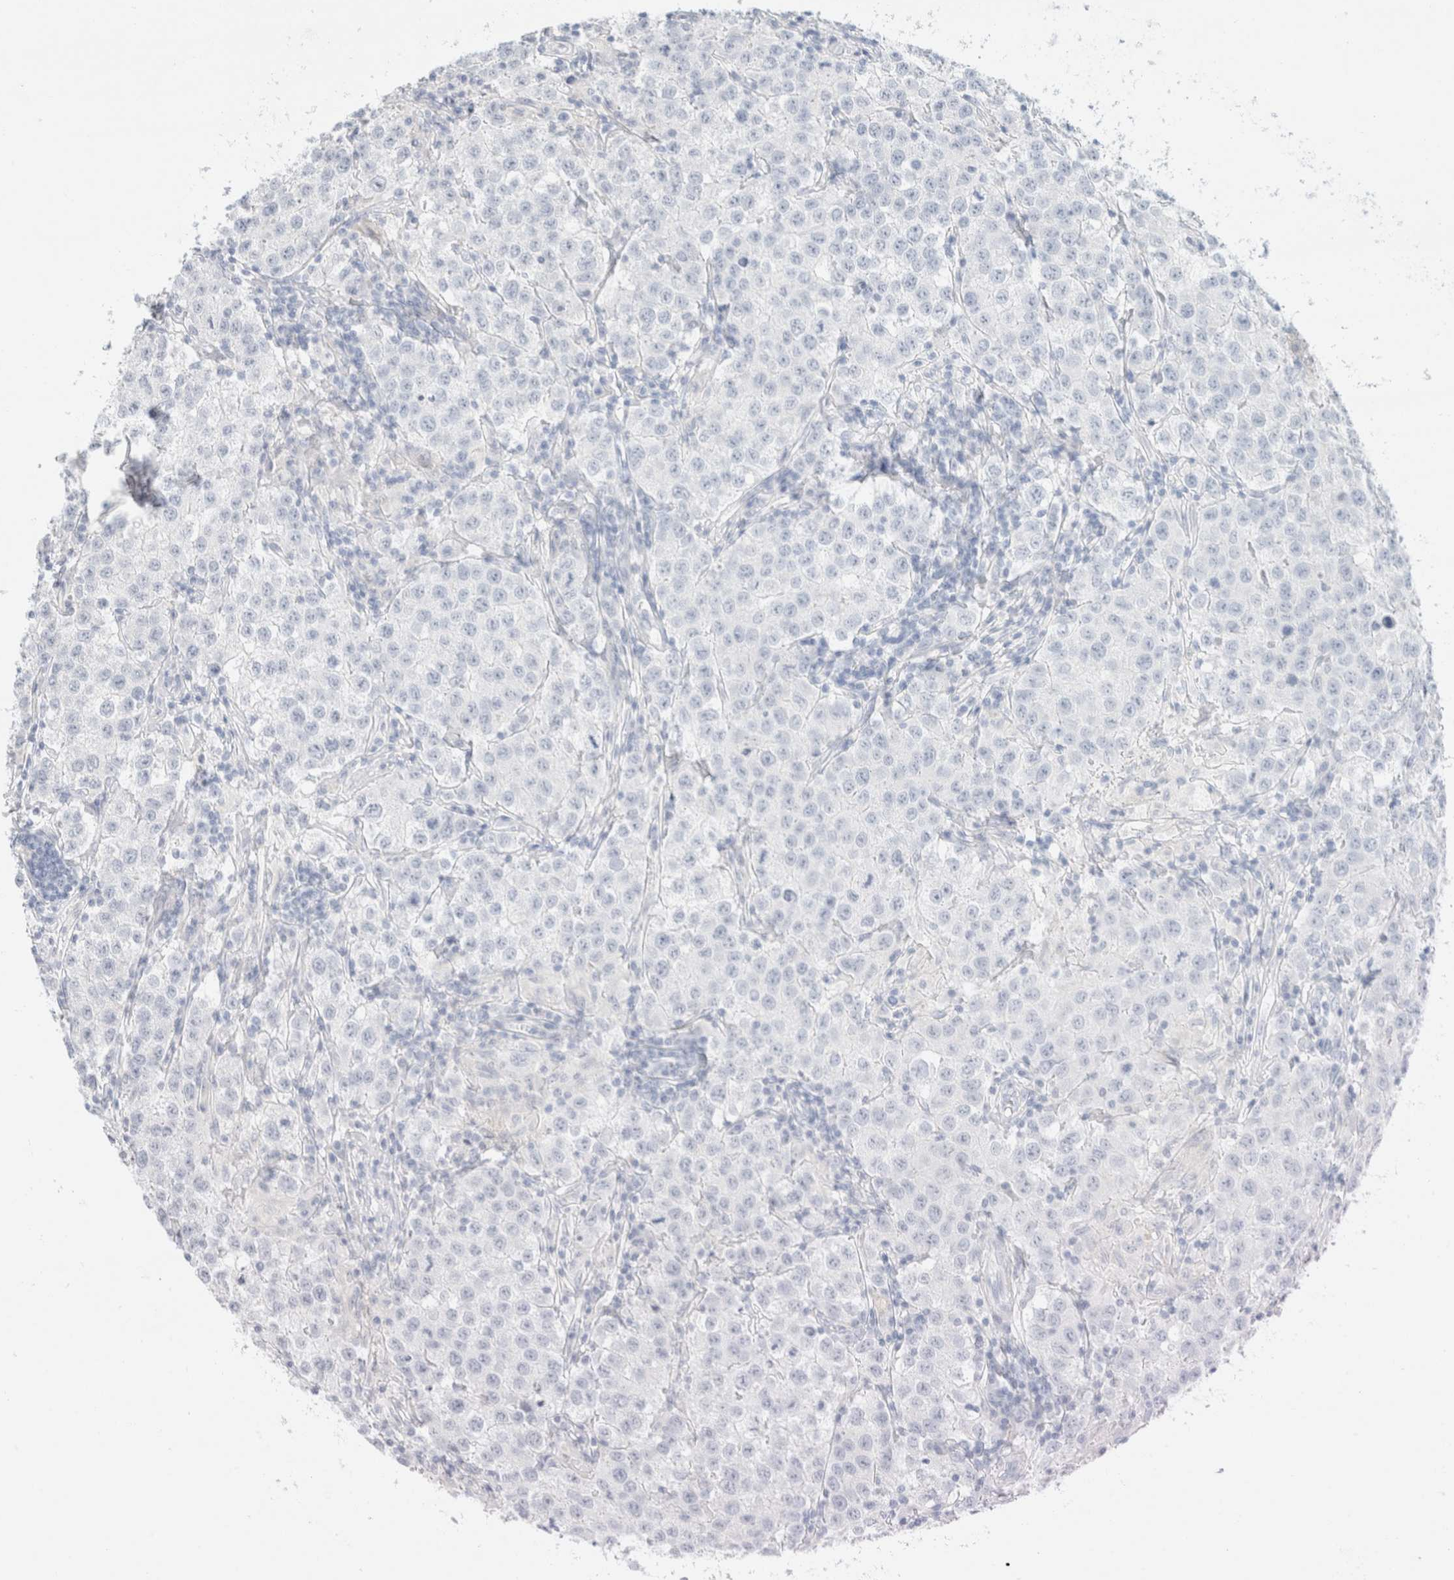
{"staining": {"intensity": "negative", "quantity": "none", "location": "none"}, "tissue": "testis cancer", "cell_type": "Tumor cells", "image_type": "cancer", "snomed": [{"axis": "morphology", "description": "Seminoma, NOS"}, {"axis": "morphology", "description": "Carcinoma, Embryonal, NOS"}, {"axis": "topography", "description": "Testis"}], "caption": "Tumor cells are negative for protein expression in human testis cancer.", "gene": "CPQ", "patient": {"sex": "male", "age": 43}}